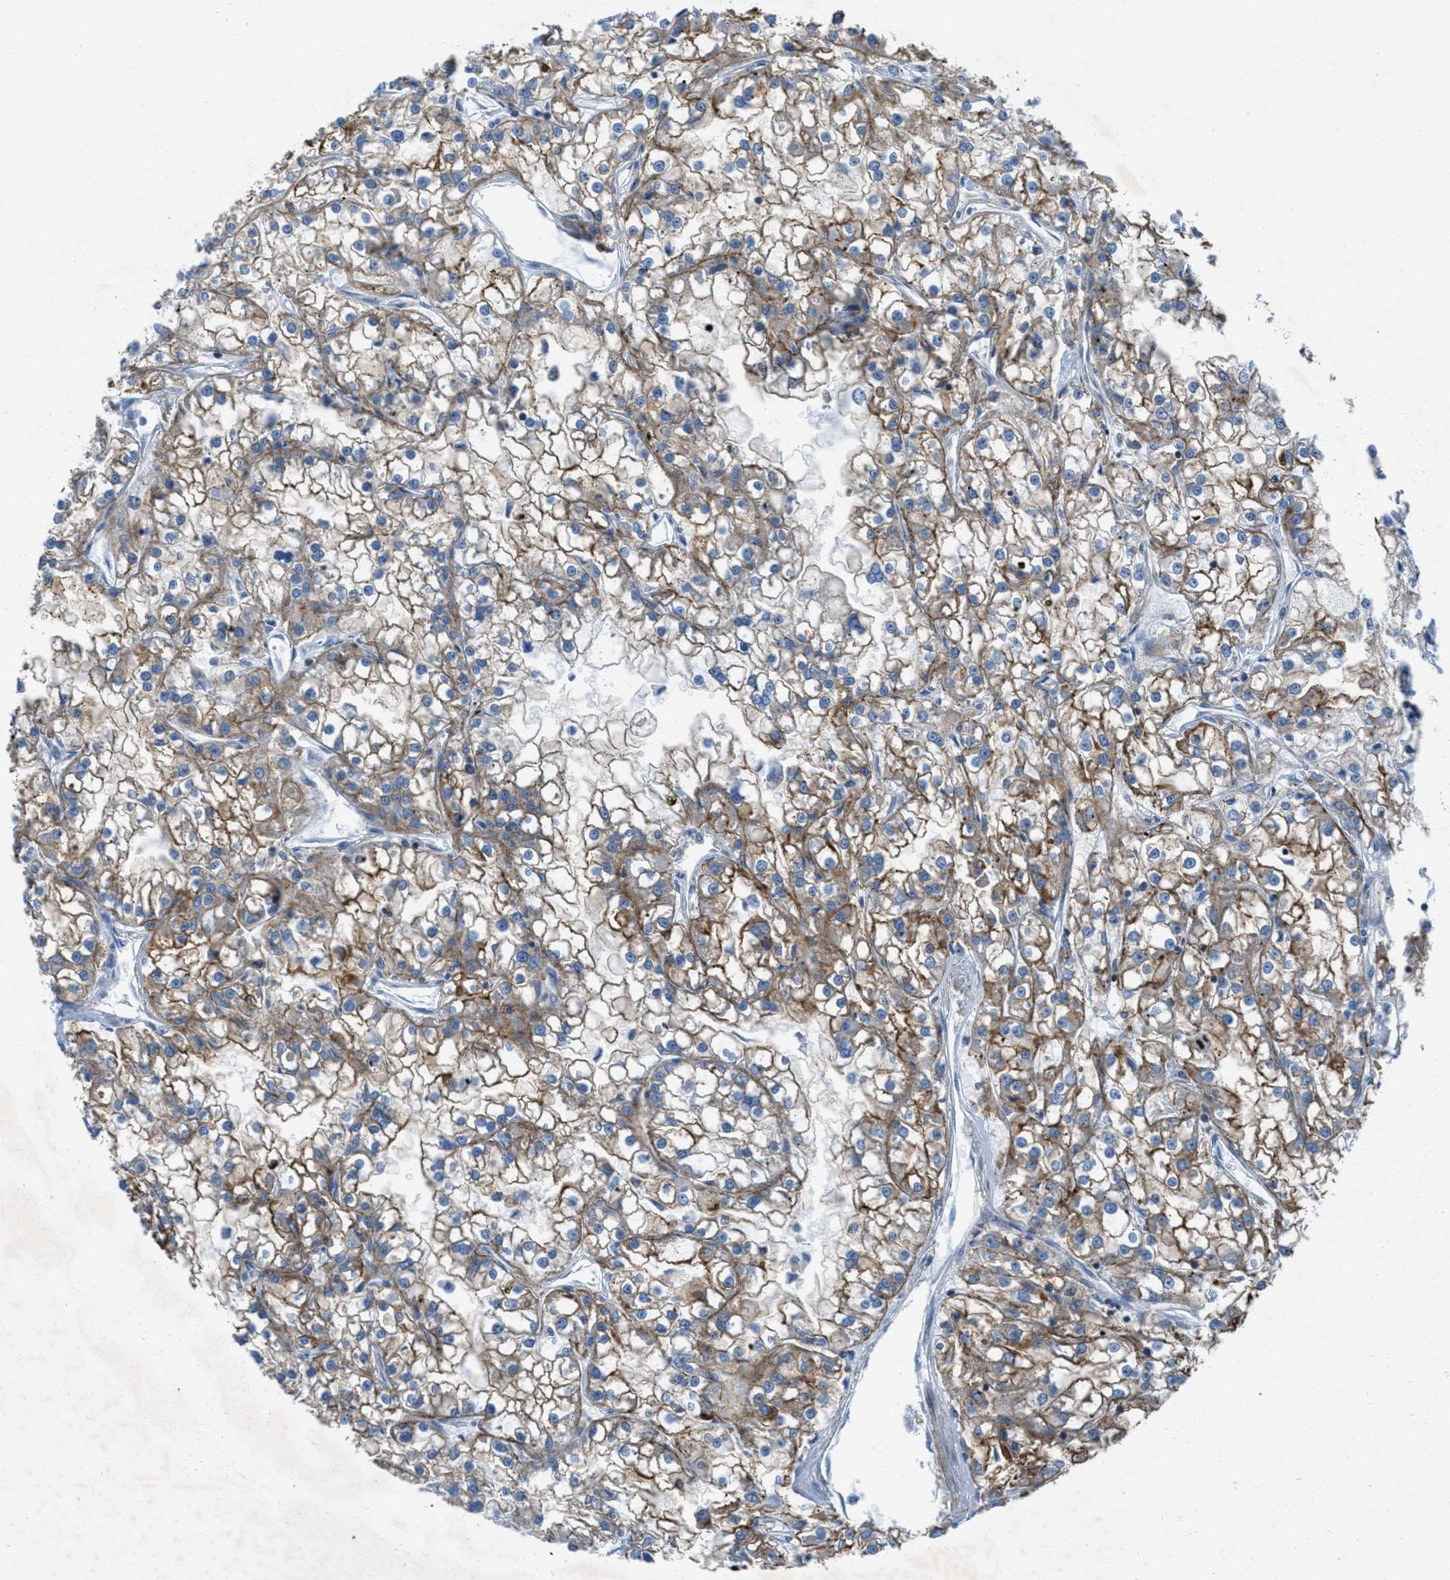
{"staining": {"intensity": "moderate", "quantity": ">75%", "location": "cytoplasmic/membranous"}, "tissue": "renal cancer", "cell_type": "Tumor cells", "image_type": "cancer", "snomed": [{"axis": "morphology", "description": "Adenocarcinoma, NOS"}, {"axis": "topography", "description": "Kidney"}], "caption": "Renal adenocarcinoma stained for a protein exhibits moderate cytoplasmic/membranous positivity in tumor cells. (DAB = brown stain, brightfield microscopy at high magnification).", "gene": "MFSD13A", "patient": {"sex": "female", "age": 52}}